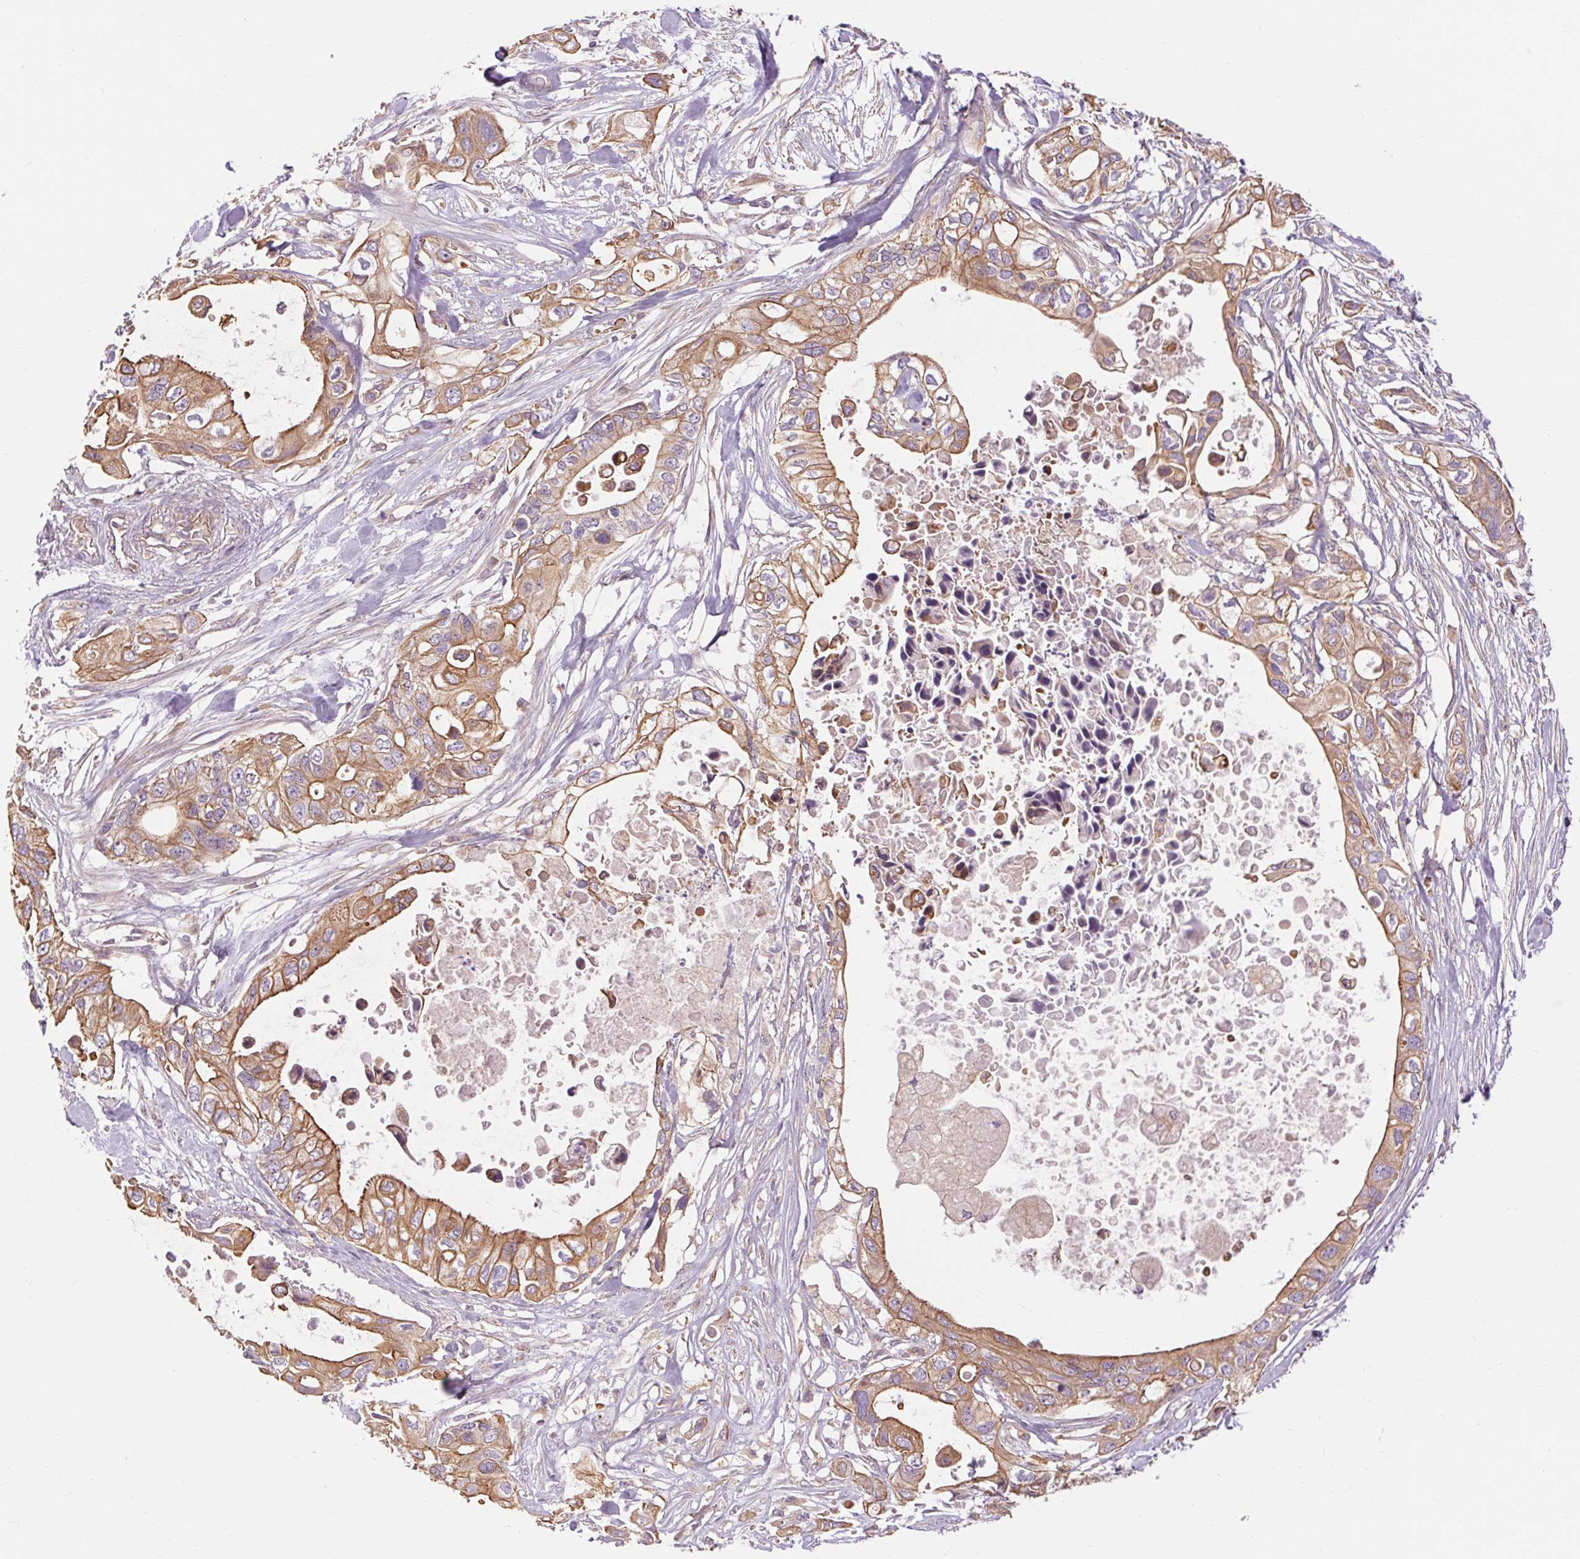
{"staining": {"intensity": "moderate", "quantity": ">75%", "location": "cytoplasmic/membranous"}, "tissue": "pancreatic cancer", "cell_type": "Tumor cells", "image_type": "cancer", "snomed": [{"axis": "morphology", "description": "Adenocarcinoma, NOS"}, {"axis": "topography", "description": "Pancreas"}], "caption": "Immunohistochemistry histopathology image of neoplastic tissue: adenocarcinoma (pancreatic) stained using immunohistochemistry (IHC) shows medium levels of moderate protein expression localized specifically in the cytoplasmic/membranous of tumor cells, appearing as a cytoplasmic/membranous brown color.", "gene": "TM6SF1", "patient": {"sex": "female", "age": 63}}